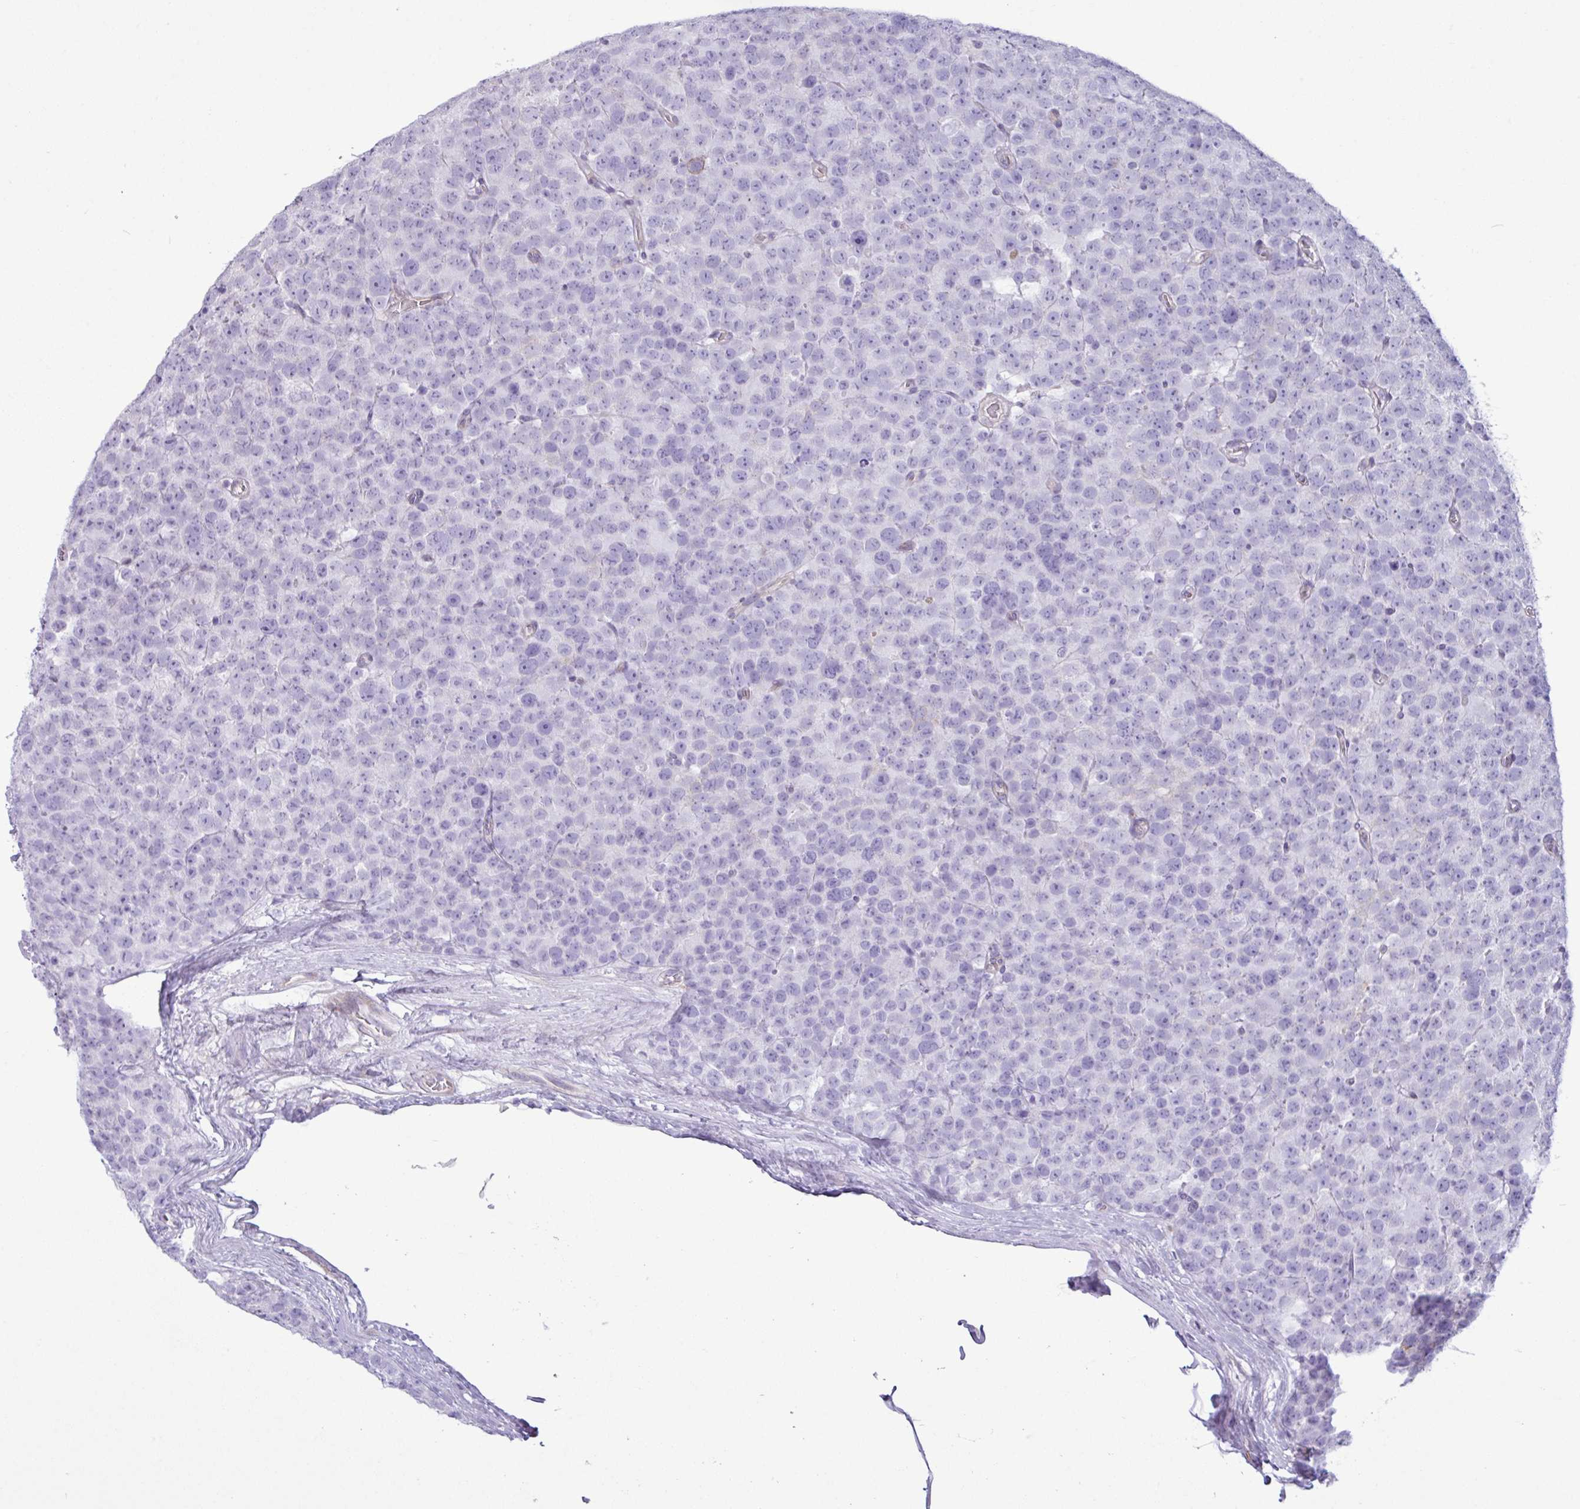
{"staining": {"intensity": "negative", "quantity": "none", "location": "none"}, "tissue": "testis cancer", "cell_type": "Tumor cells", "image_type": "cancer", "snomed": [{"axis": "morphology", "description": "Seminoma, NOS"}, {"axis": "topography", "description": "Testis"}], "caption": "This is an IHC histopathology image of testis cancer. There is no positivity in tumor cells.", "gene": "SLC38A1", "patient": {"sex": "male", "age": 71}}